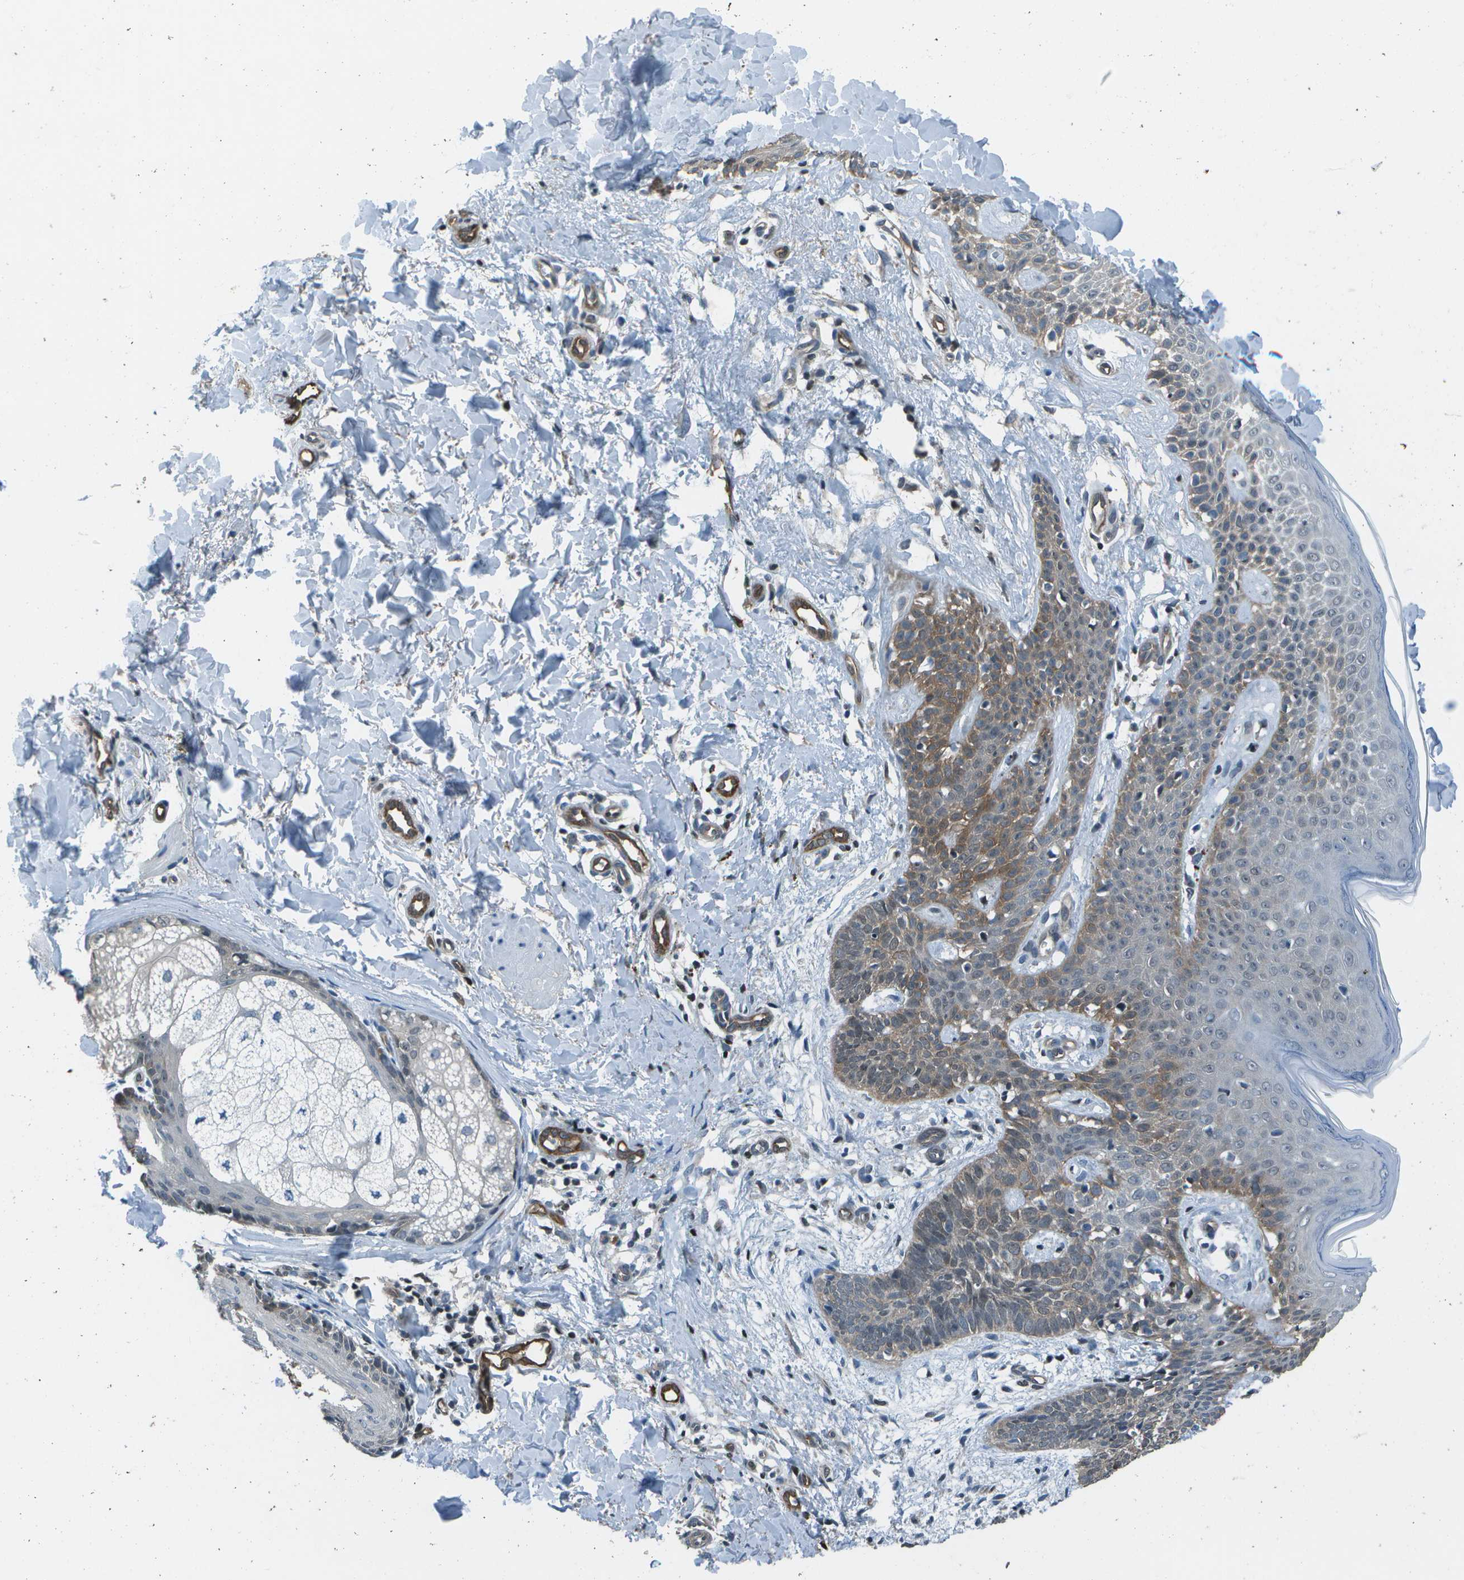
{"staining": {"intensity": "moderate", "quantity": "<25%", "location": "cytoplasmic/membranous"}, "tissue": "skin cancer", "cell_type": "Tumor cells", "image_type": "cancer", "snomed": [{"axis": "morphology", "description": "Basal cell carcinoma"}, {"axis": "topography", "description": "Skin"}], "caption": "Moderate cytoplasmic/membranous positivity for a protein is appreciated in about <25% of tumor cells of skin basal cell carcinoma using immunohistochemistry.", "gene": "PDLIM1", "patient": {"sex": "male", "age": 60}}